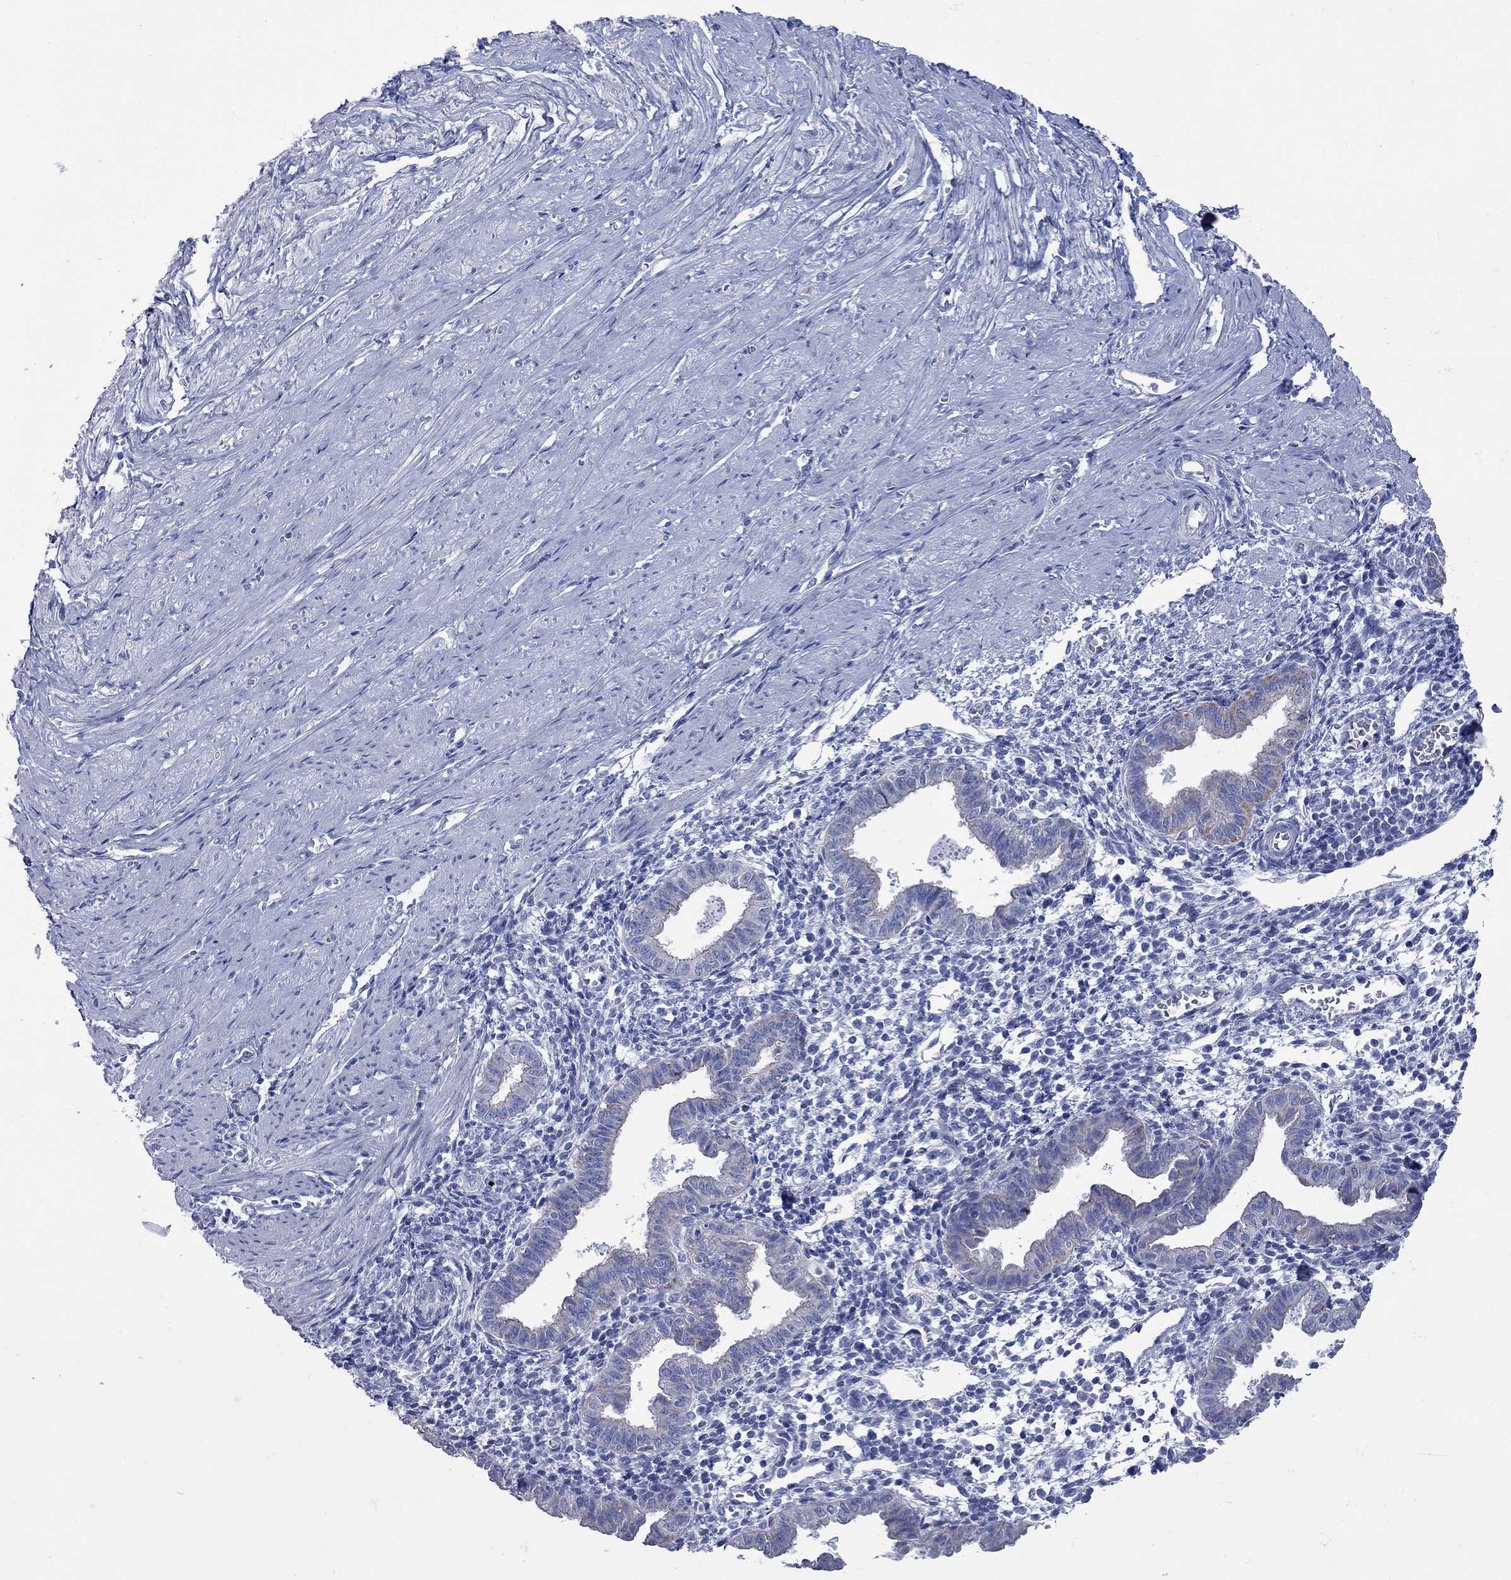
{"staining": {"intensity": "negative", "quantity": "none", "location": "none"}, "tissue": "endometrium", "cell_type": "Cells in endometrial stroma", "image_type": "normal", "snomed": [{"axis": "morphology", "description": "Normal tissue, NOS"}, {"axis": "topography", "description": "Endometrium"}], "caption": "Cells in endometrial stroma show no significant protein positivity in normal endometrium.", "gene": "PDZD3", "patient": {"sex": "female", "age": 37}}